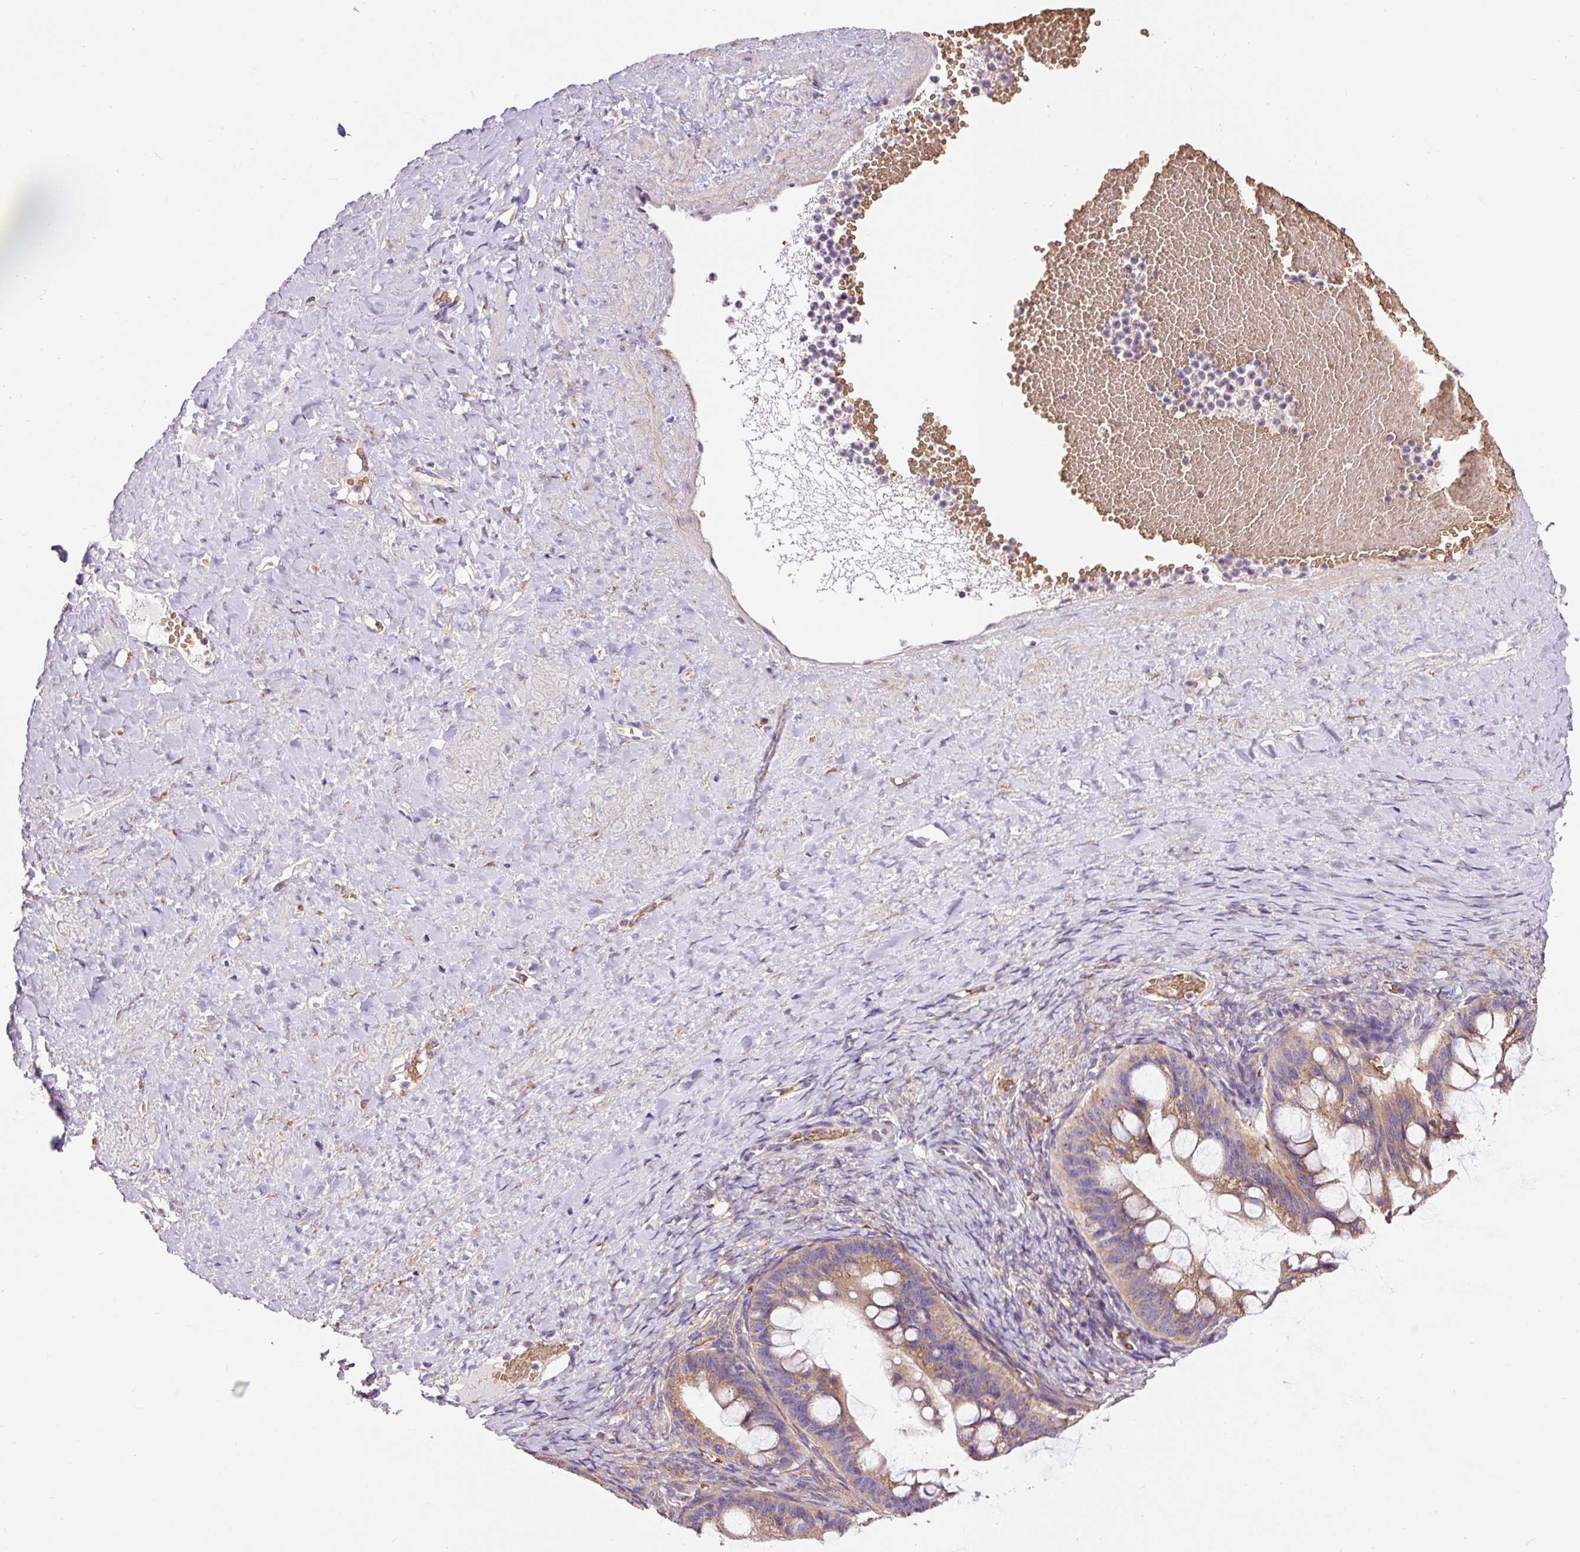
{"staining": {"intensity": "moderate", "quantity": ">75%", "location": "cytoplasmic/membranous"}, "tissue": "ovarian cancer", "cell_type": "Tumor cells", "image_type": "cancer", "snomed": [{"axis": "morphology", "description": "Cystadenocarcinoma, mucinous, NOS"}, {"axis": "topography", "description": "Ovary"}], "caption": "IHC image of neoplastic tissue: mucinous cystadenocarcinoma (ovarian) stained using immunohistochemistry (IHC) displays medium levels of moderate protein expression localized specifically in the cytoplasmic/membranous of tumor cells, appearing as a cytoplasmic/membranous brown color.", "gene": "PRRC2A", "patient": {"sex": "female", "age": 73}}